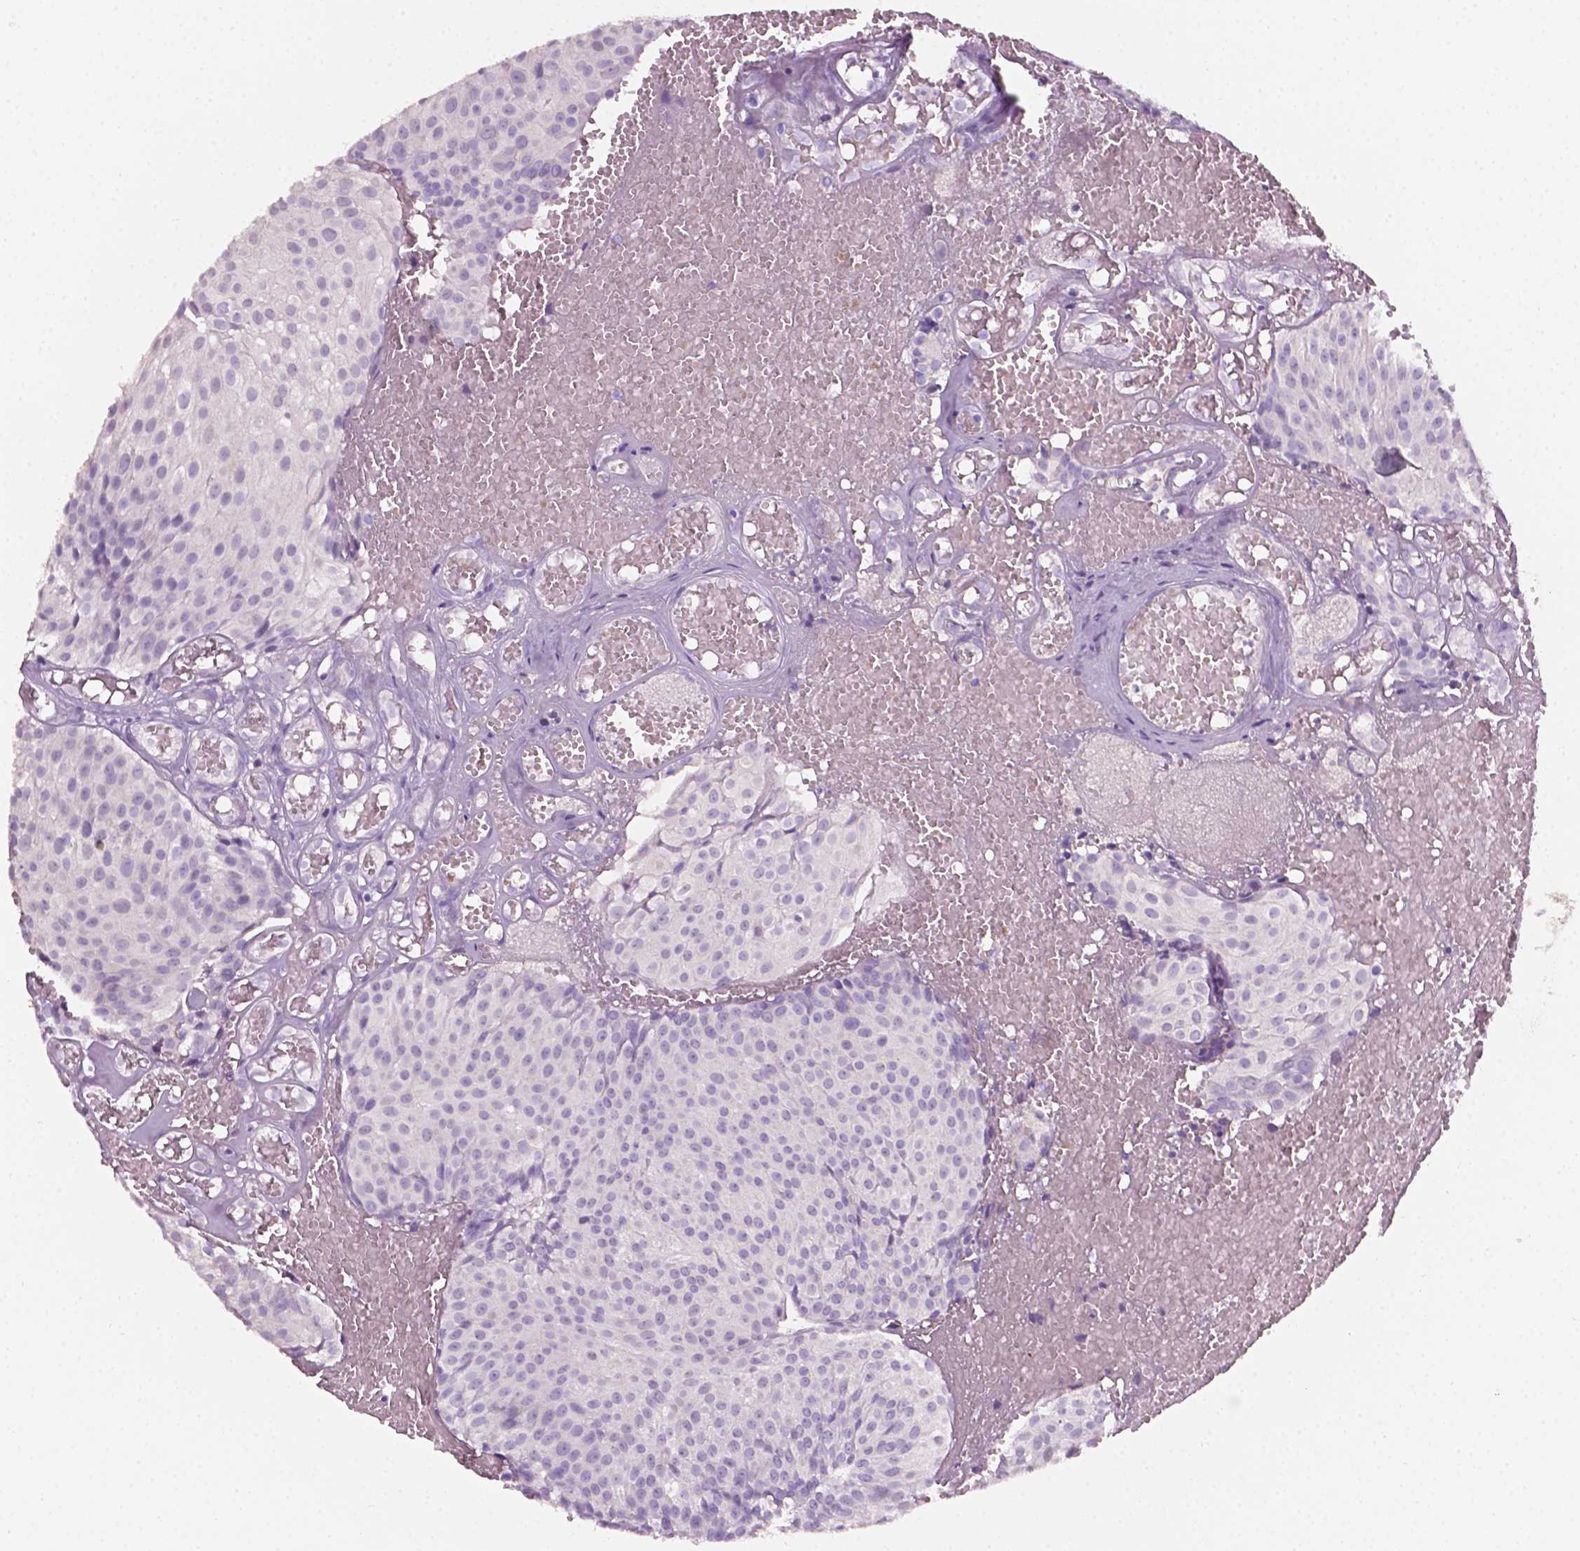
{"staining": {"intensity": "negative", "quantity": "none", "location": "none"}, "tissue": "urothelial cancer", "cell_type": "Tumor cells", "image_type": "cancer", "snomed": [{"axis": "morphology", "description": "Urothelial carcinoma, Low grade"}, {"axis": "topography", "description": "Urinary bladder"}], "caption": "DAB (3,3'-diaminobenzidine) immunohistochemical staining of human urothelial carcinoma (low-grade) exhibits no significant staining in tumor cells.", "gene": "EGFR", "patient": {"sex": "male", "age": 63}}